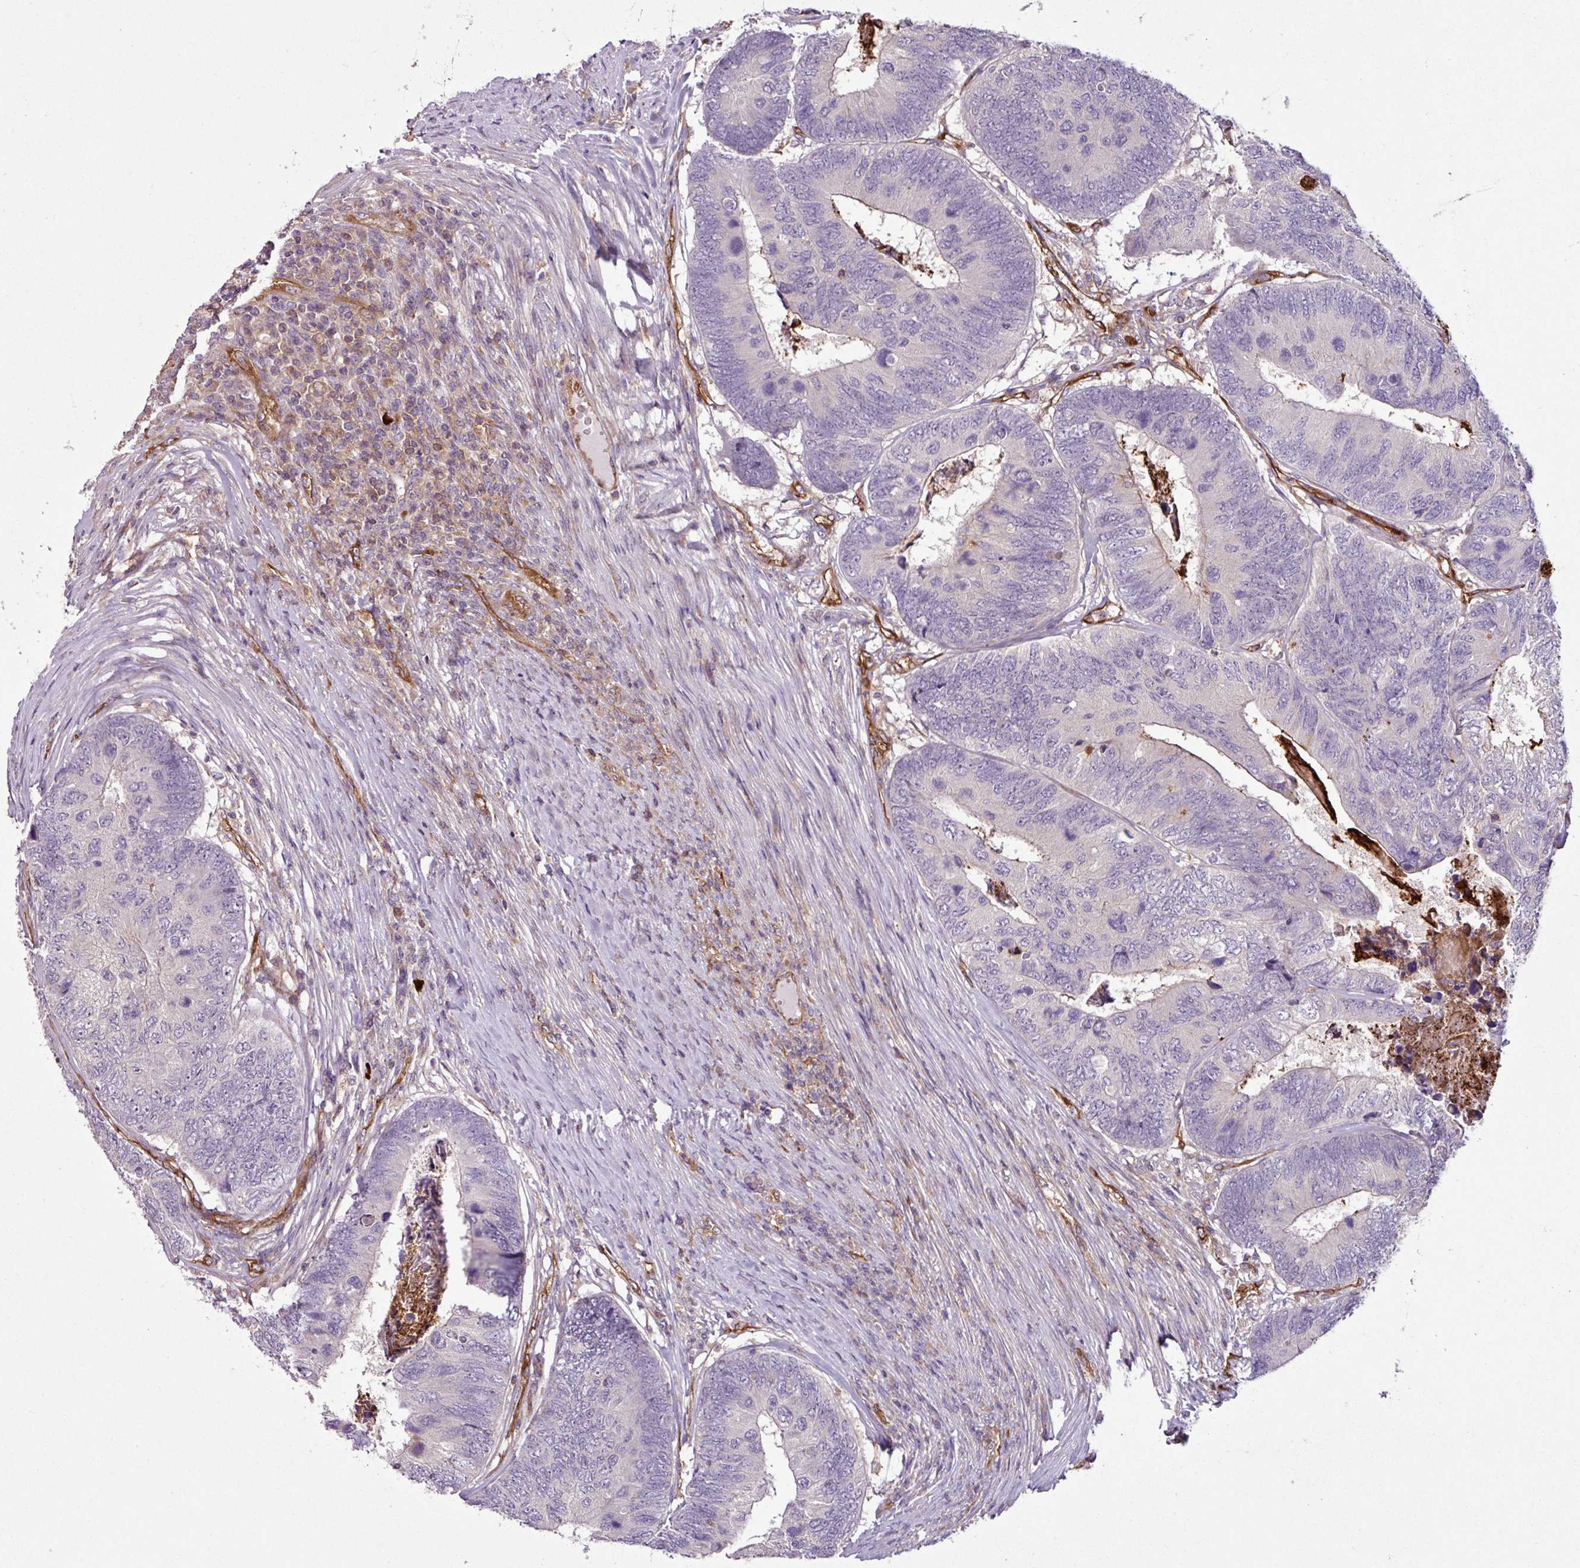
{"staining": {"intensity": "negative", "quantity": "none", "location": "none"}, "tissue": "colorectal cancer", "cell_type": "Tumor cells", "image_type": "cancer", "snomed": [{"axis": "morphology", "description": "Adenocarcinoma, NOS"}, {"axis": "topography", "description": "Colon"}], "caption": "High magnification brightfield microscopy of adenocarcinoma (colorectal) stained with DAB (3,3'-diaminobenzidine) (brown) and counterstained with hematoxylin (blue): tumor cells show no significant expression. The staining is performed using DAB (3,3'-diaminobenzidine) brown chromogen with nuclei counter-stained in using hematoxylin.", "gene": "ZNF106", "patient": {"sex": "female", "age": 67}}